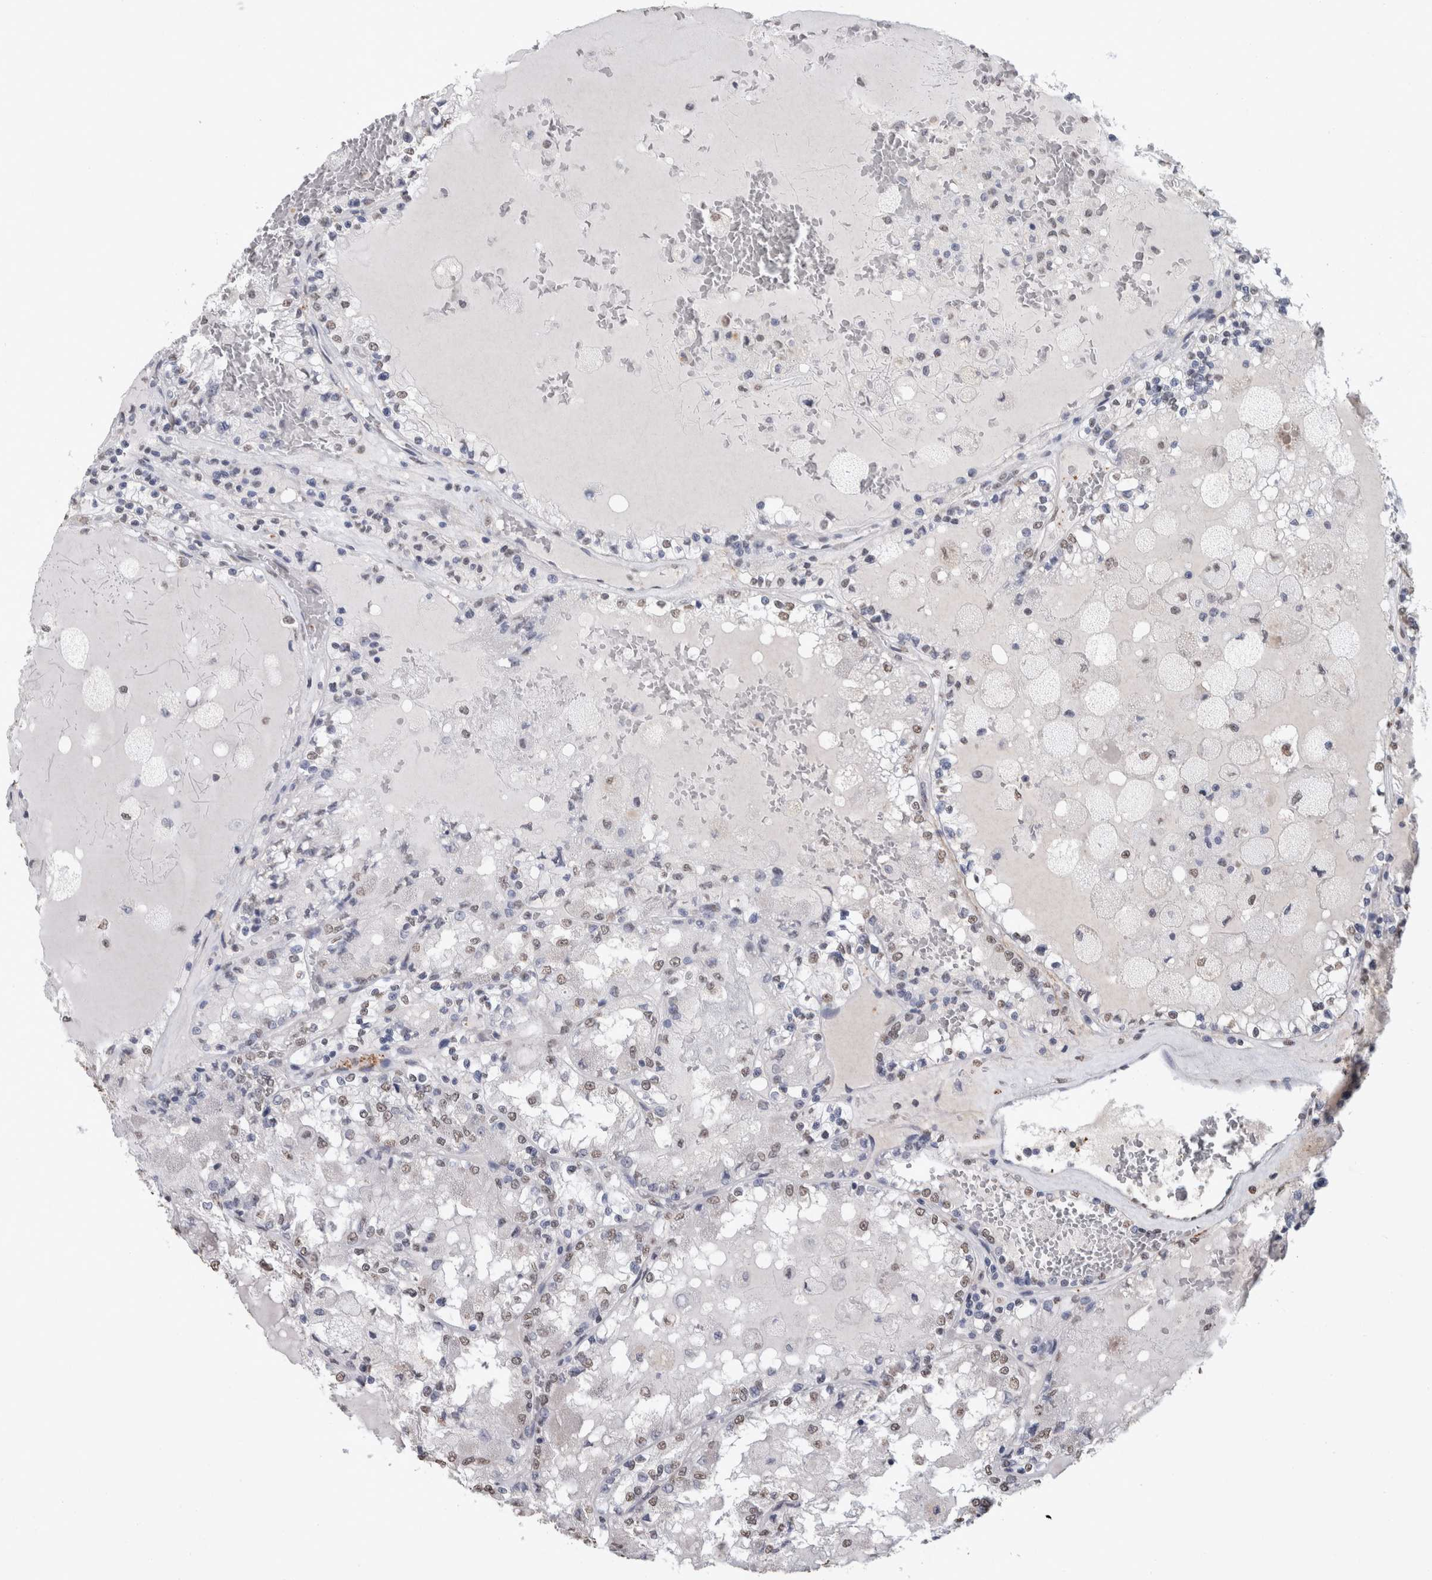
{"staining": {"intensity": "weak", "quantity": "25%-75%", "location": "nuclear"}, "tissue": "renal cancer", "cell_type": "Tumor cells", "image_type": "cancer", "snomed": [{"axis": "morphology", "description": "Adenocarcinoma, NOS"}, {"axis": "topography", "description": "Kidney"}], "caption": "A brown stain shows weak nuclear staining of a protein in human renal adenocarcinoma tumor cells.", "gene": "LTBP1", "patient": {"sex": "female", "age": 56}}